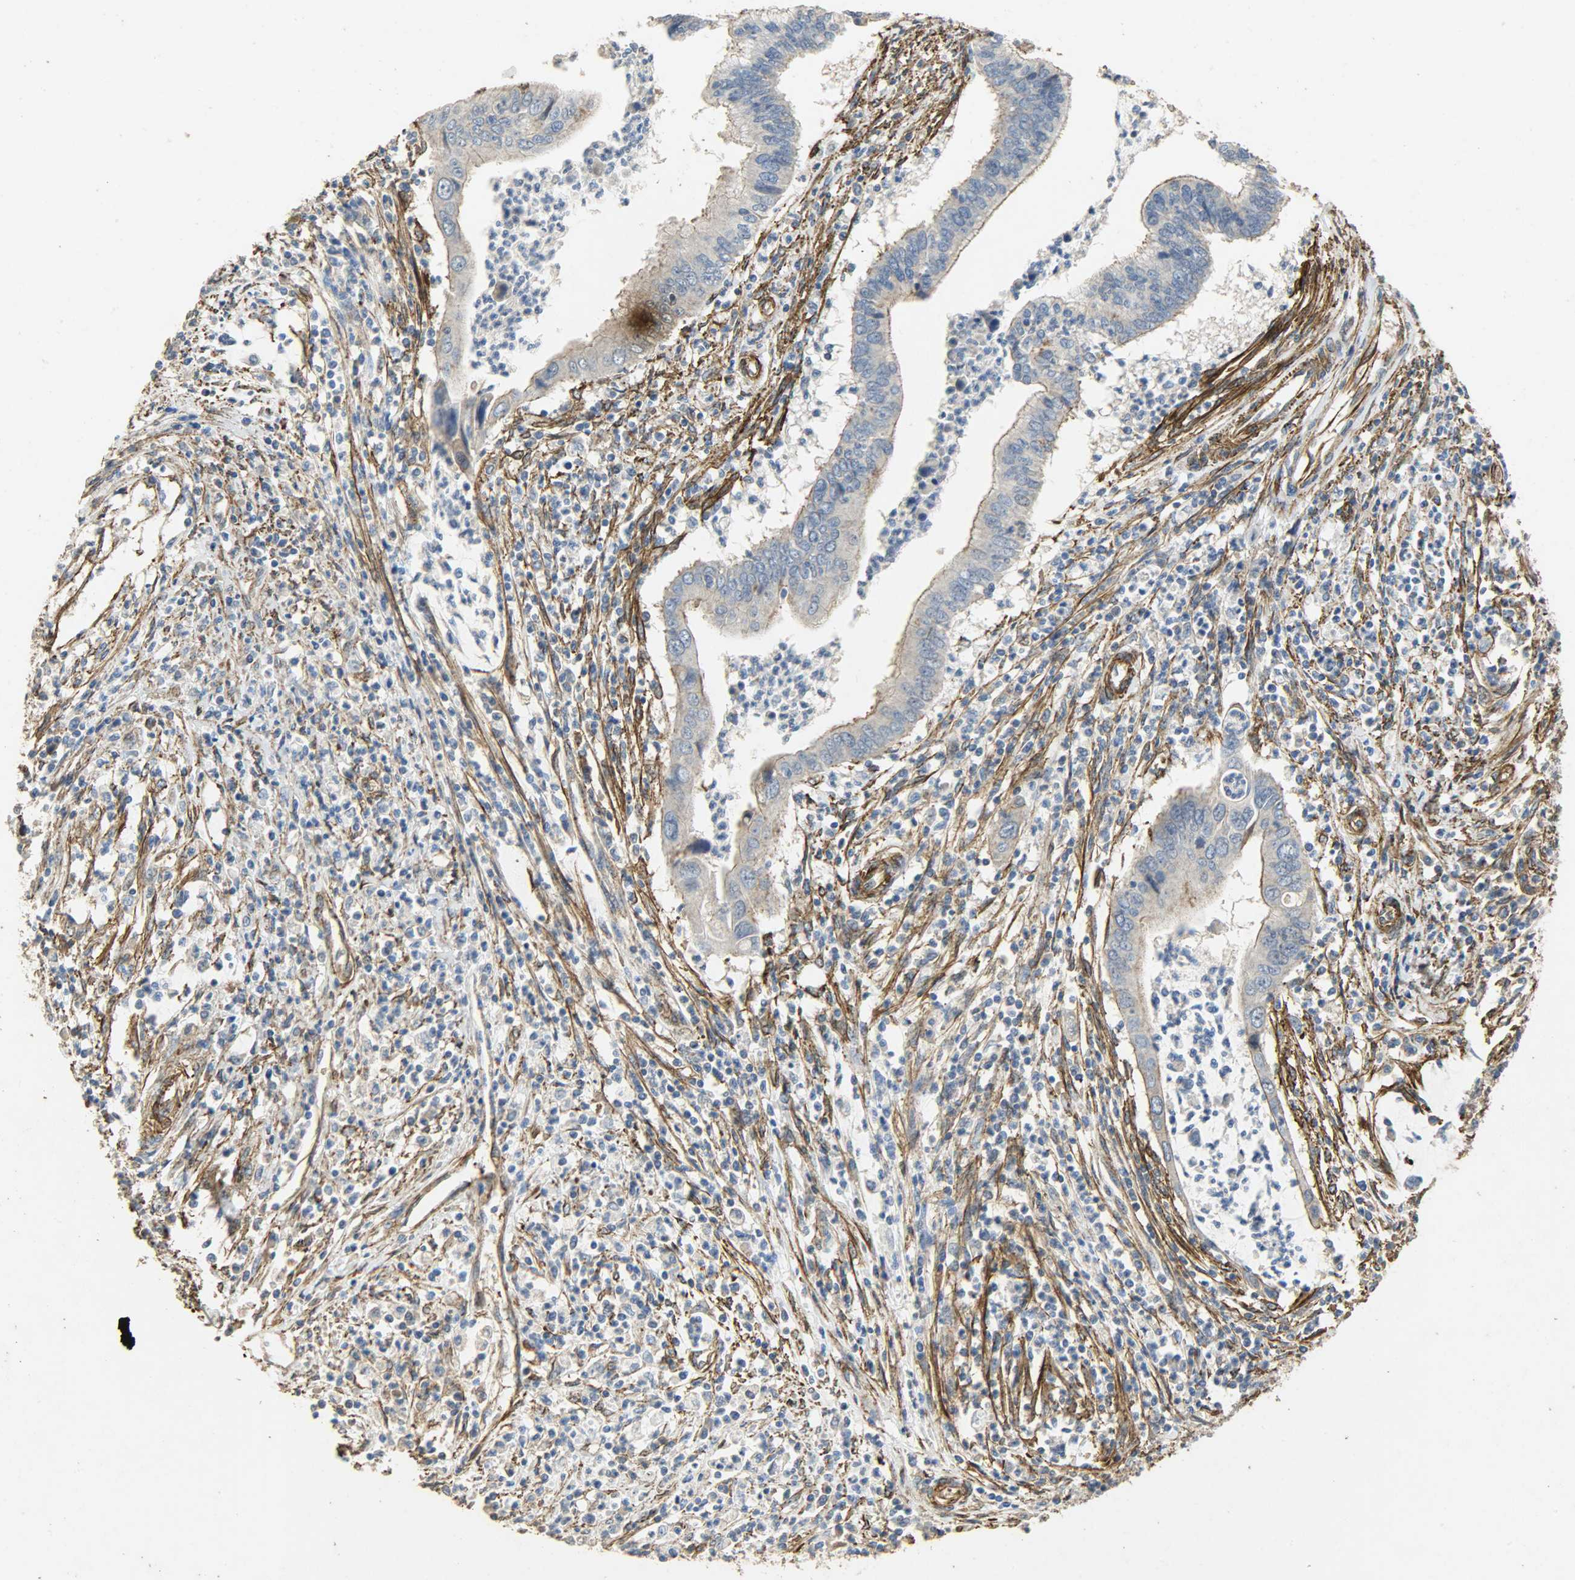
{"staining": {"intensity": "negative", "quantity": "none", "location": "none"}, "tissue": "cervical cancer", "cell_type": "Tumor cells", "image_type": "cancer", "snomed": [{"axis": "morphology", "description": "Adenocarcinoma, NOS"}, {"axis": "topography", "description": "Cervix"}], "caption": "The photomicrograph shows no significant expression in tumor cells of adenocarcinoma (cervical).", "gene": "TPM4", "patient": {"sex": "female", "age": 36}}